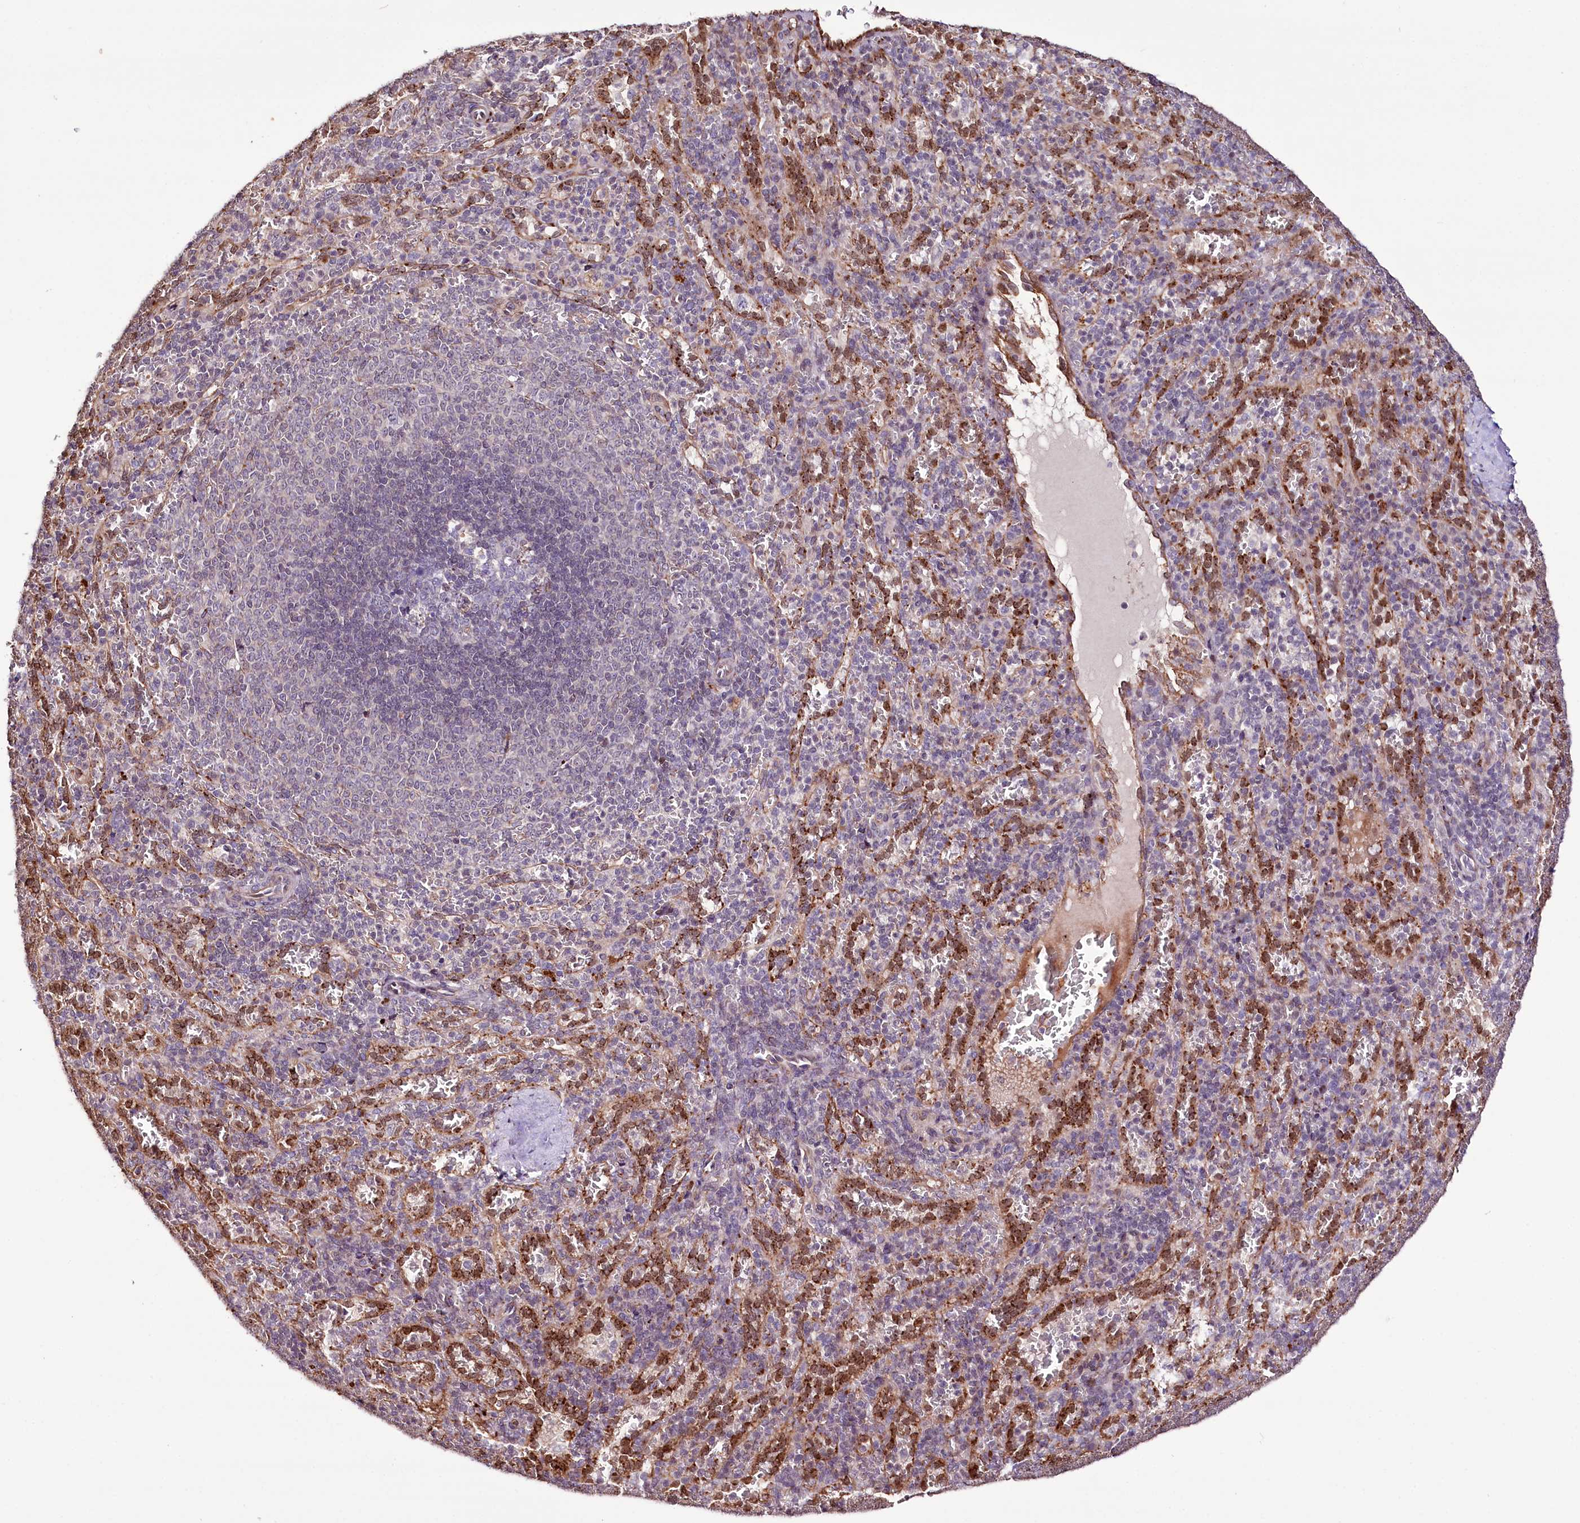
{"staining": {"intensity": "negative", "quantity": "none", "location": "none"}, "tissue": "spleen", "cell_type": "Cells in red pulp", "image_type": "normal", "snomed": [{"axis": "morphology", "description": "Normal tissue, NOS"}, {"axis": "topography", "description": "Spleen"}], "caption": "Immunohistochemistry (IHC) of normal human spleen exhibits no positivity in cells in red pulp. The staining is performed using DAB brown chromogen with nuclei counter-stained in using hematoxylin.", "gene": "CUTC", "patient": {"sex": "female", "age": 21}}